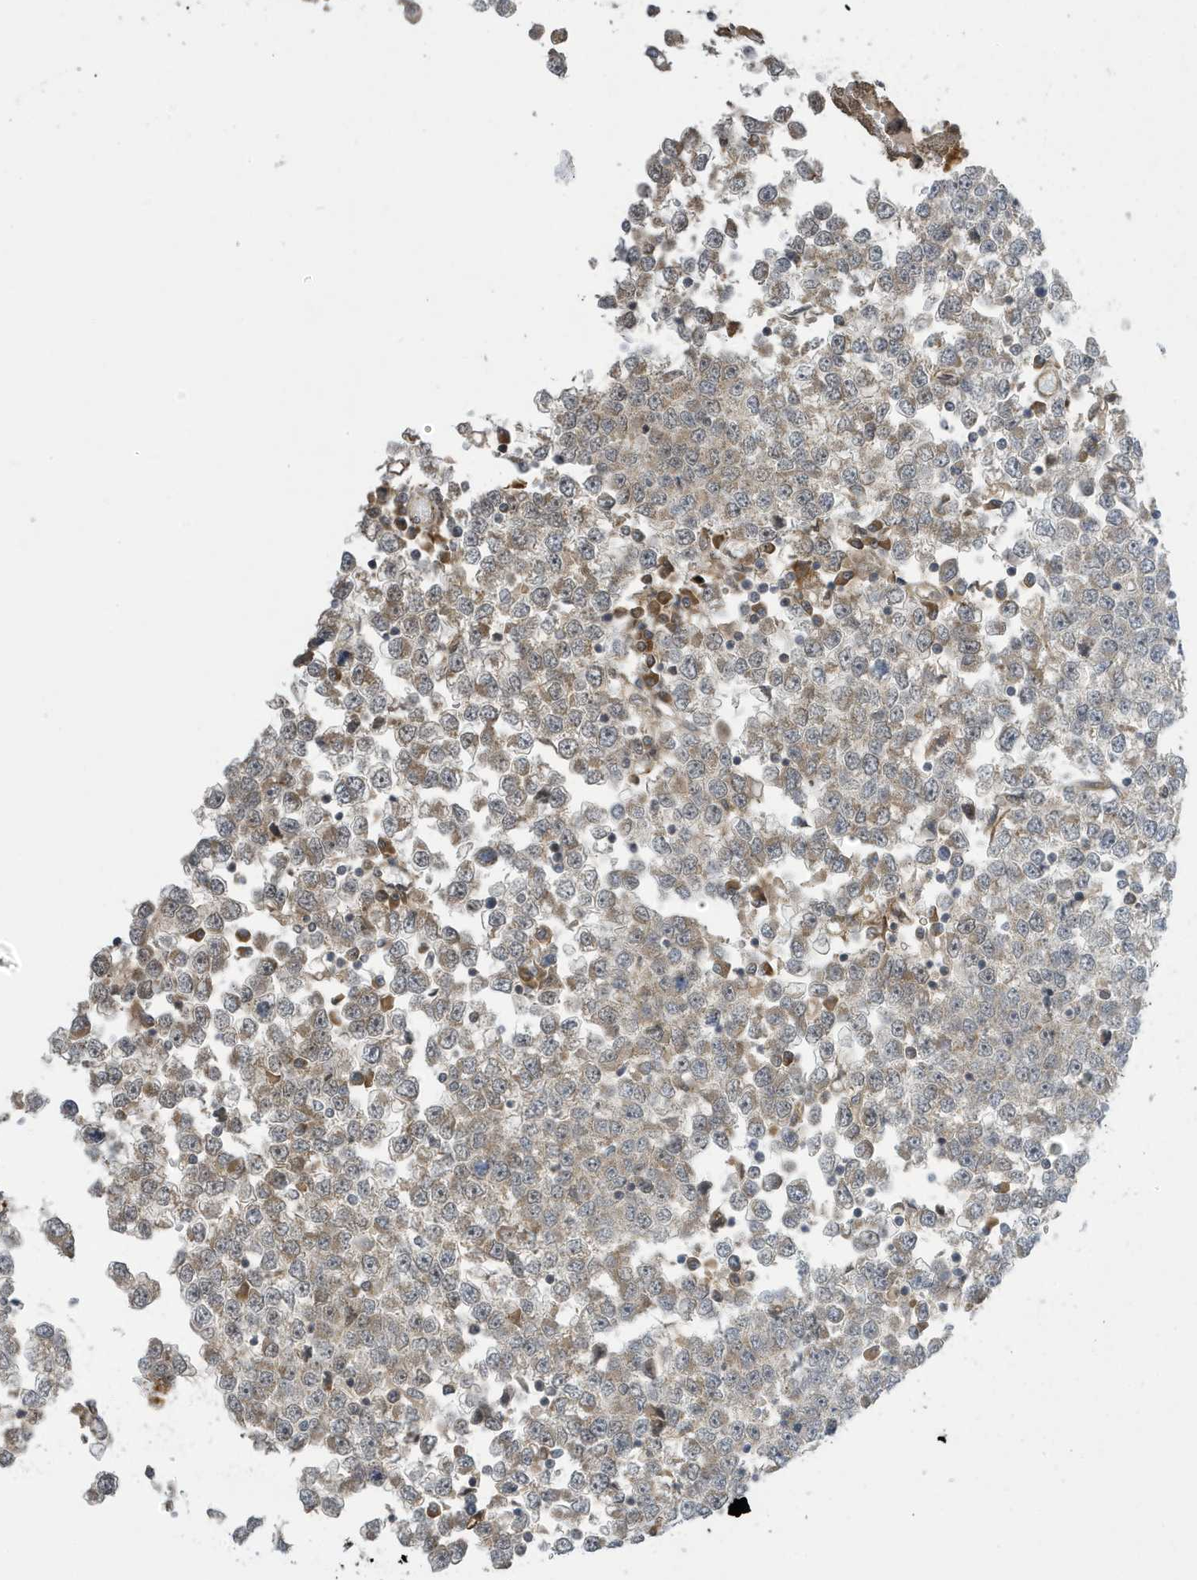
{"staining": {"intensity": "weak", "quantity": ">75%", "location": "cytoplasmic/membranous"}, "tissue": "testis cancer", "cell_type": "Tumor cells", "image_type": "cancer", "snomed": [{"axis": "morphology", "description": "Seminoma, NOS"}, {"axis": "topography", "description": "Testis"}], "caption": "IHC photomicrograph of testis seminoma stained for a protein (brown), which displays low levels of weak cytoplasmic/membranous staining in approximately >75% of tumor cells.", "gene": "NCOA7", "patient": {"sex": "male", "age": 65}}